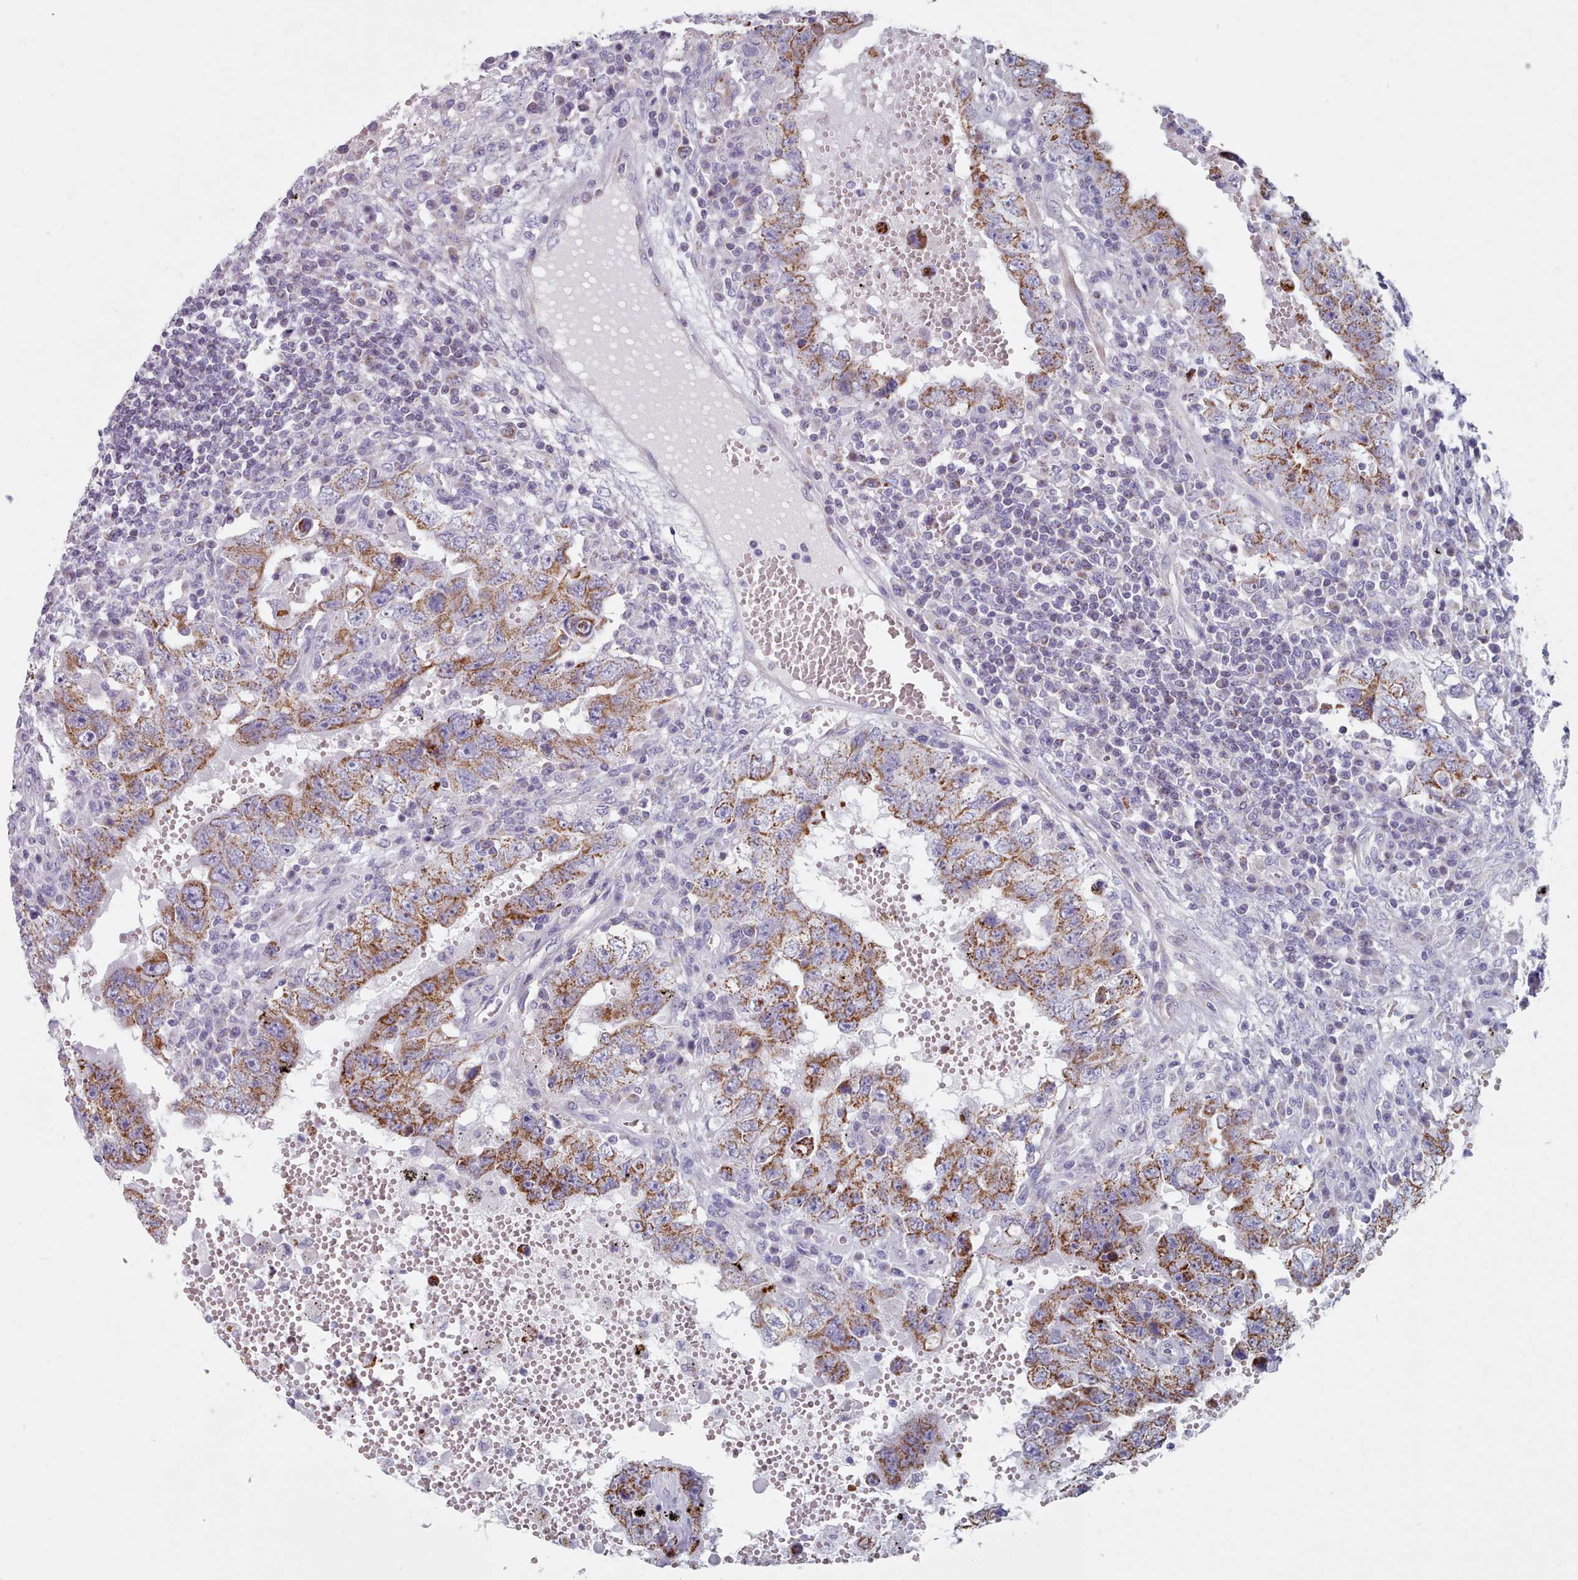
{"staining": {"intensity": "moderate", "quantity": ">75%", "location": "cytoplasmic/membranous"}, "tissue": "testis cancer", "cell_type": "Tumor cells", "image_type": "cancer", "snomed": [{"axis": "morphology", "description": "Carcinoma, Embryonal, NOS"}, {"axis": "topography", "description": "Testis"}], "caption": "Tumor cells demonstrate medium levels of moderate cytoplasmic/membranous staining in approximately >75% of cells in testis embryonal carcinoma. (DAB (3,3'-diaminobenzidine) IHC with brightfield microscopy, high magnification).", "gene": "HAO1", "patient": {"sex": "male", "age": 26}}